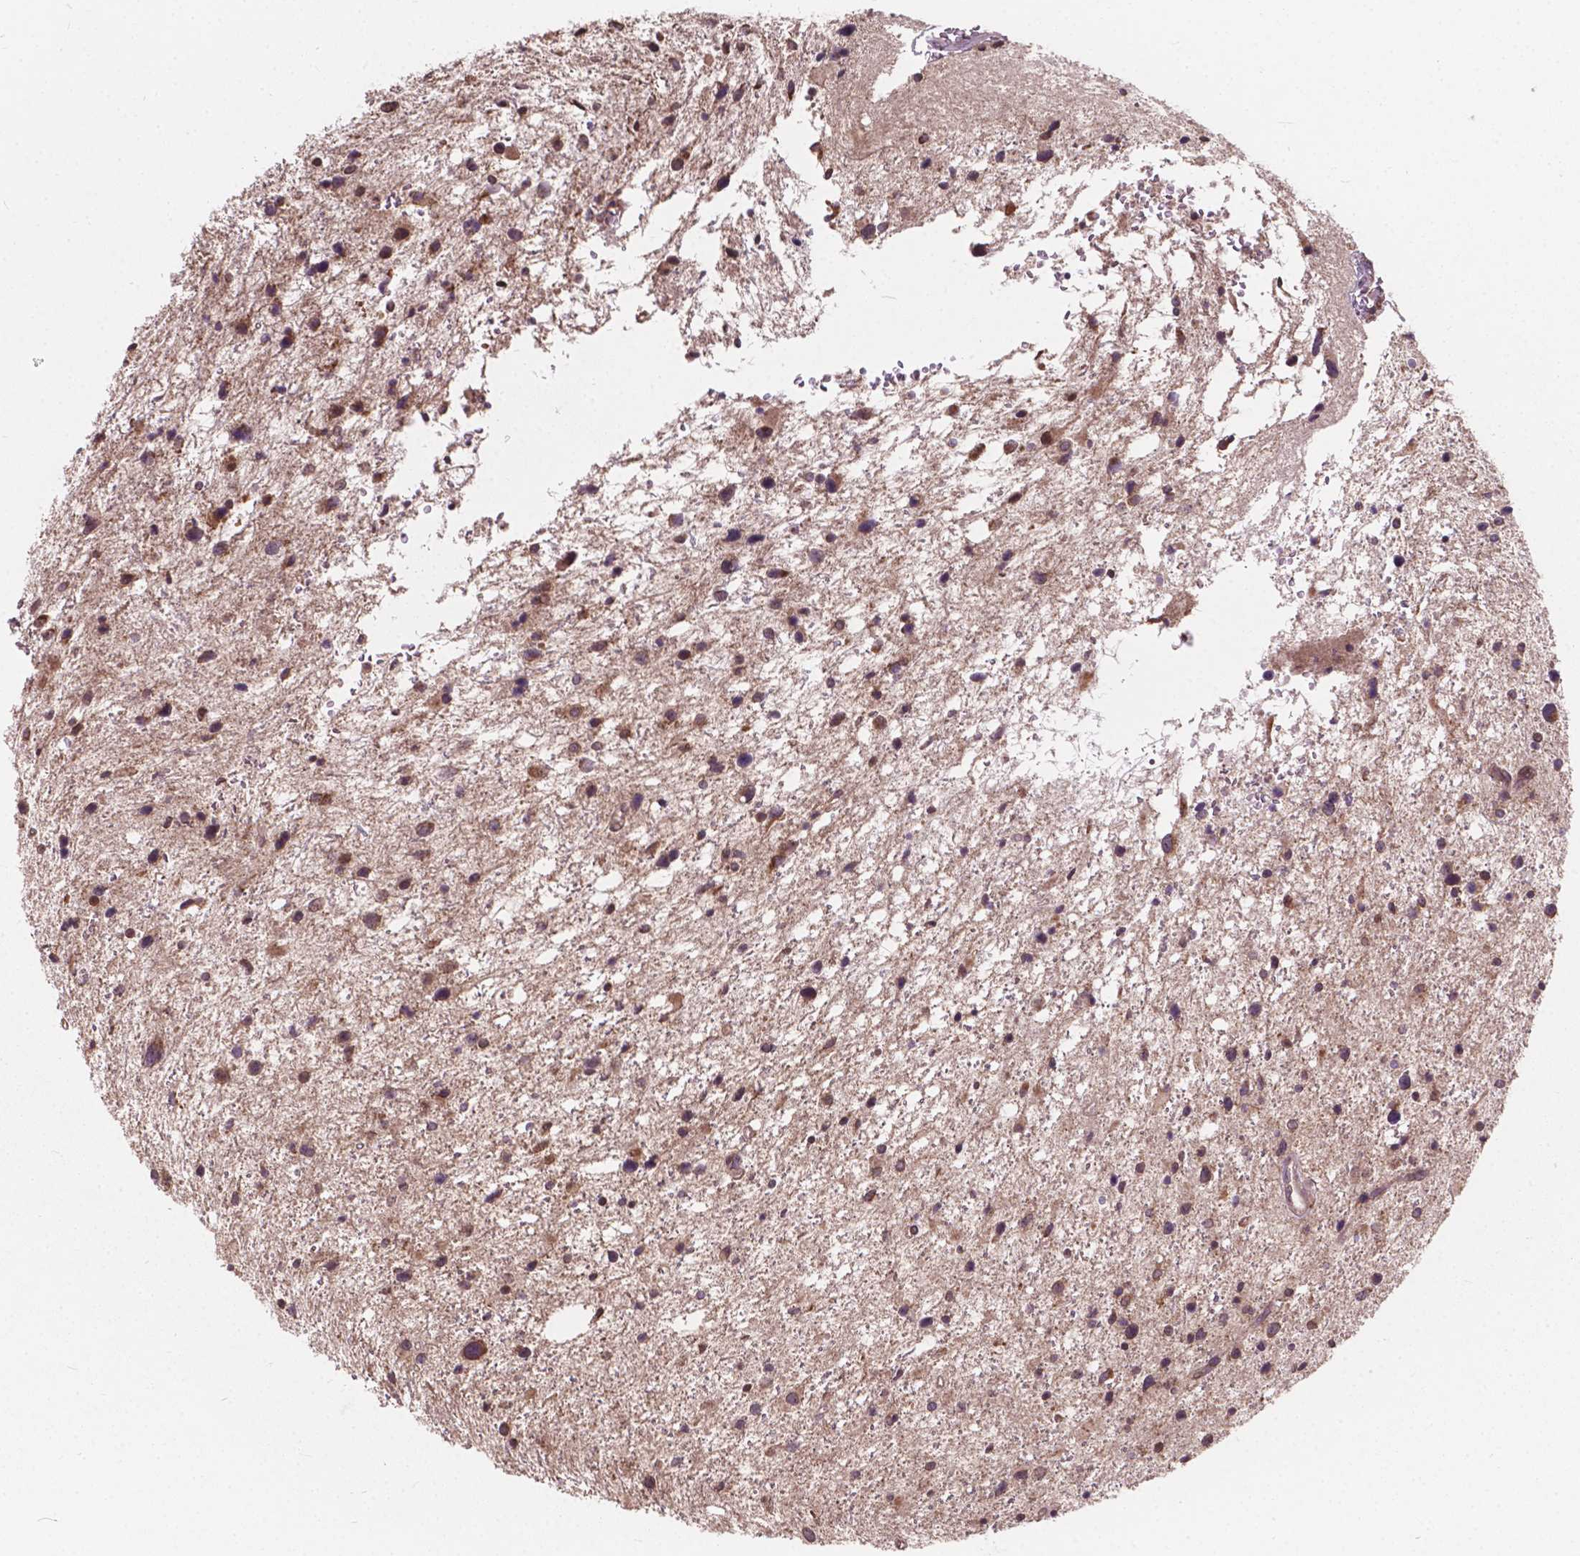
{"staining": {"intensity": "weak", "quantity": "<25%", "location": "cytoplasmic/membranous,nuclear"}, "tissue": "glioma", "cell_type": "Tumor cells", "image_type": "cancer", "snomed": [{"axis": "morphology", "description": "Glioma, malignant, Low grade"}, {"axis": "topography", "description": "Brain"}], "caption": "Malignant glioma (low-grade) was stained to show a protein in brown. There is no significant positivity in tumor cells.", "gene": "MRPL33", "patient": {"sex": "female", "age": 32}}